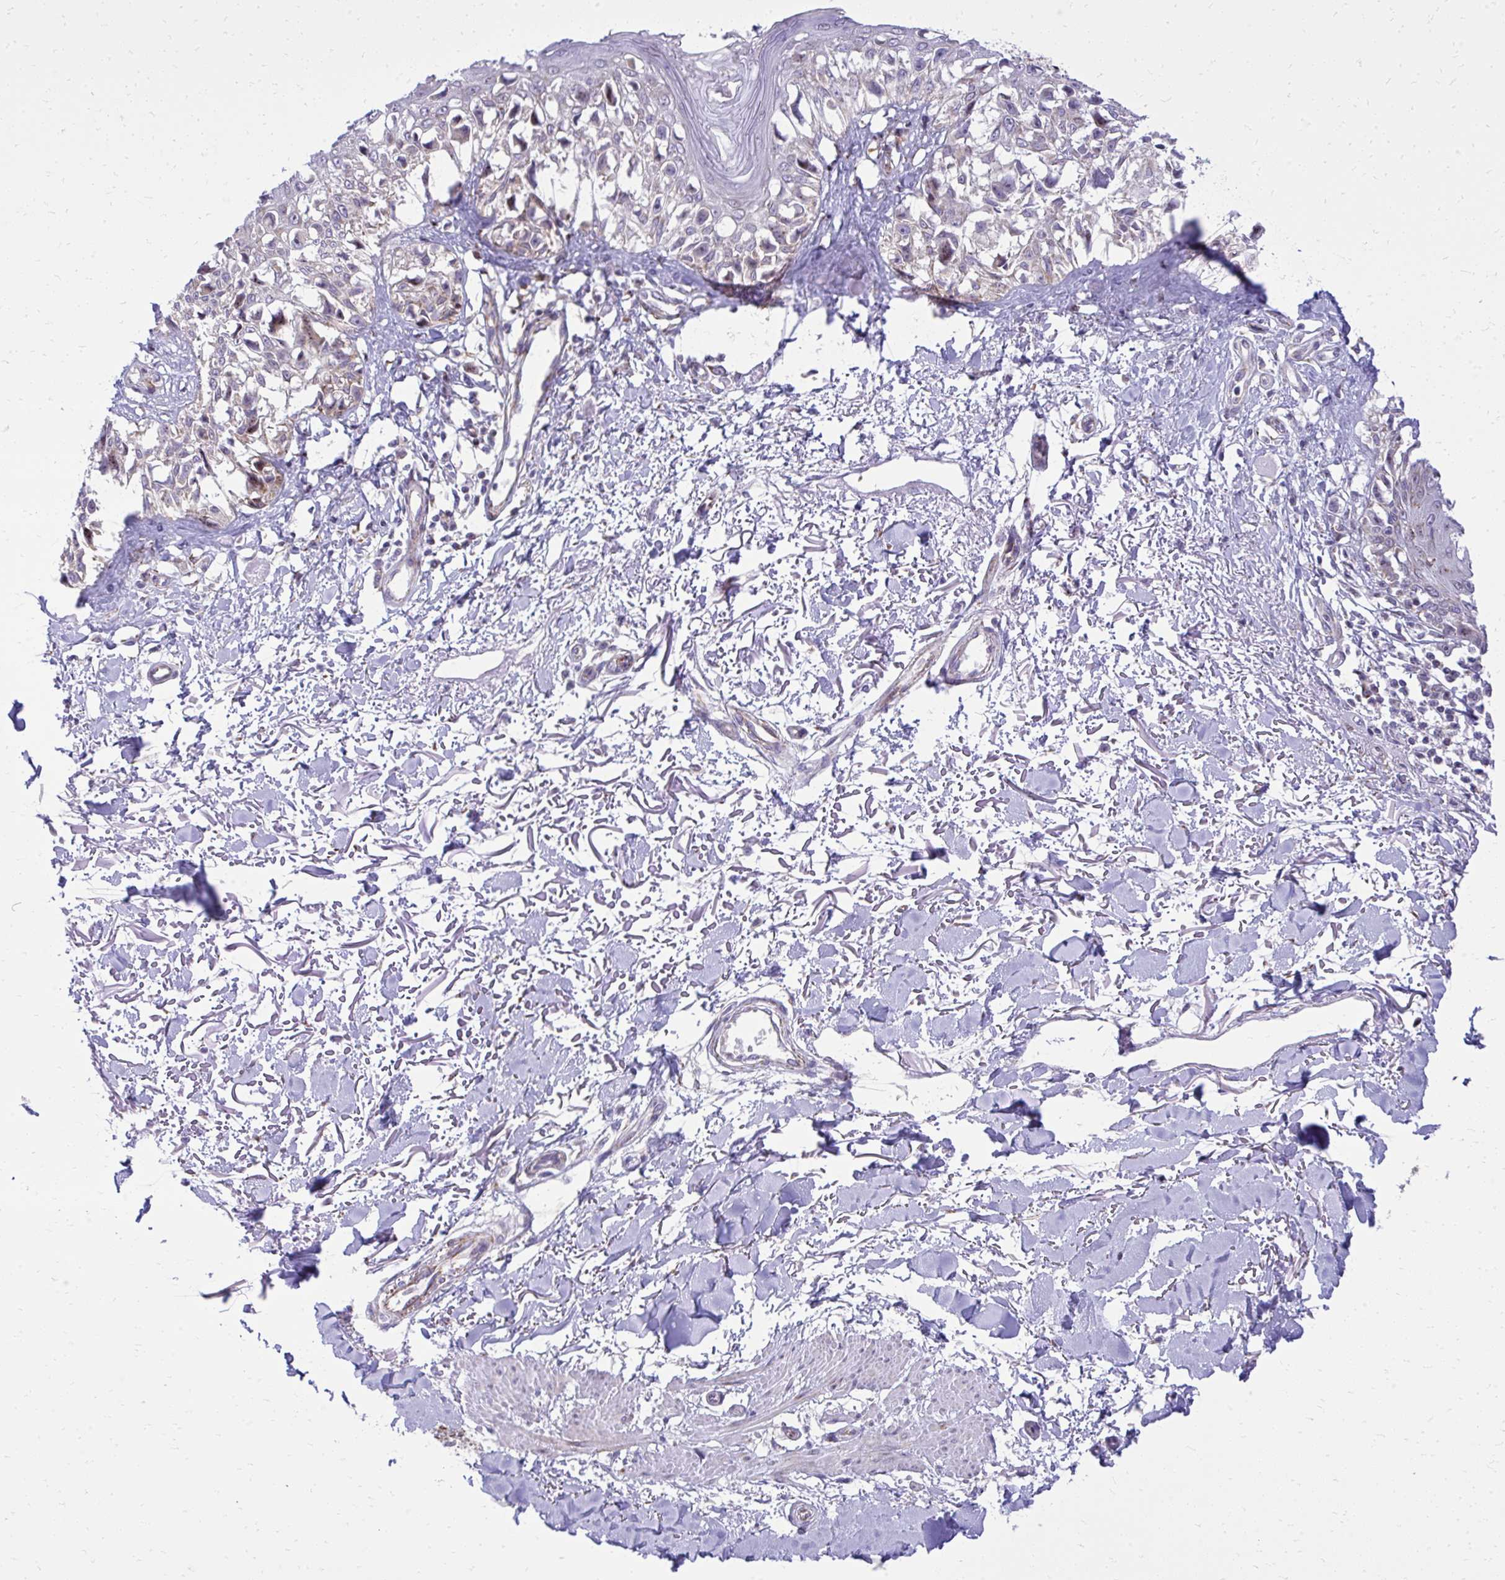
{"staining": {"intensity": "negative", "quantity": "none", "location": "none"}, "tissue": "melanoma", "cell_type": "Tumor cells", "image_type": "cancer", "snomed": [{"axis": "morphology", "description": "Malignant melanoma, NOS"}, {"axis": "topography", "description": "Skin"}], "caption": "IHC of malignant melanoma demonstrates no expression in tumor cells.", "gene": "GPRIN3", "patient": {"sex": "male", "age": 73}}